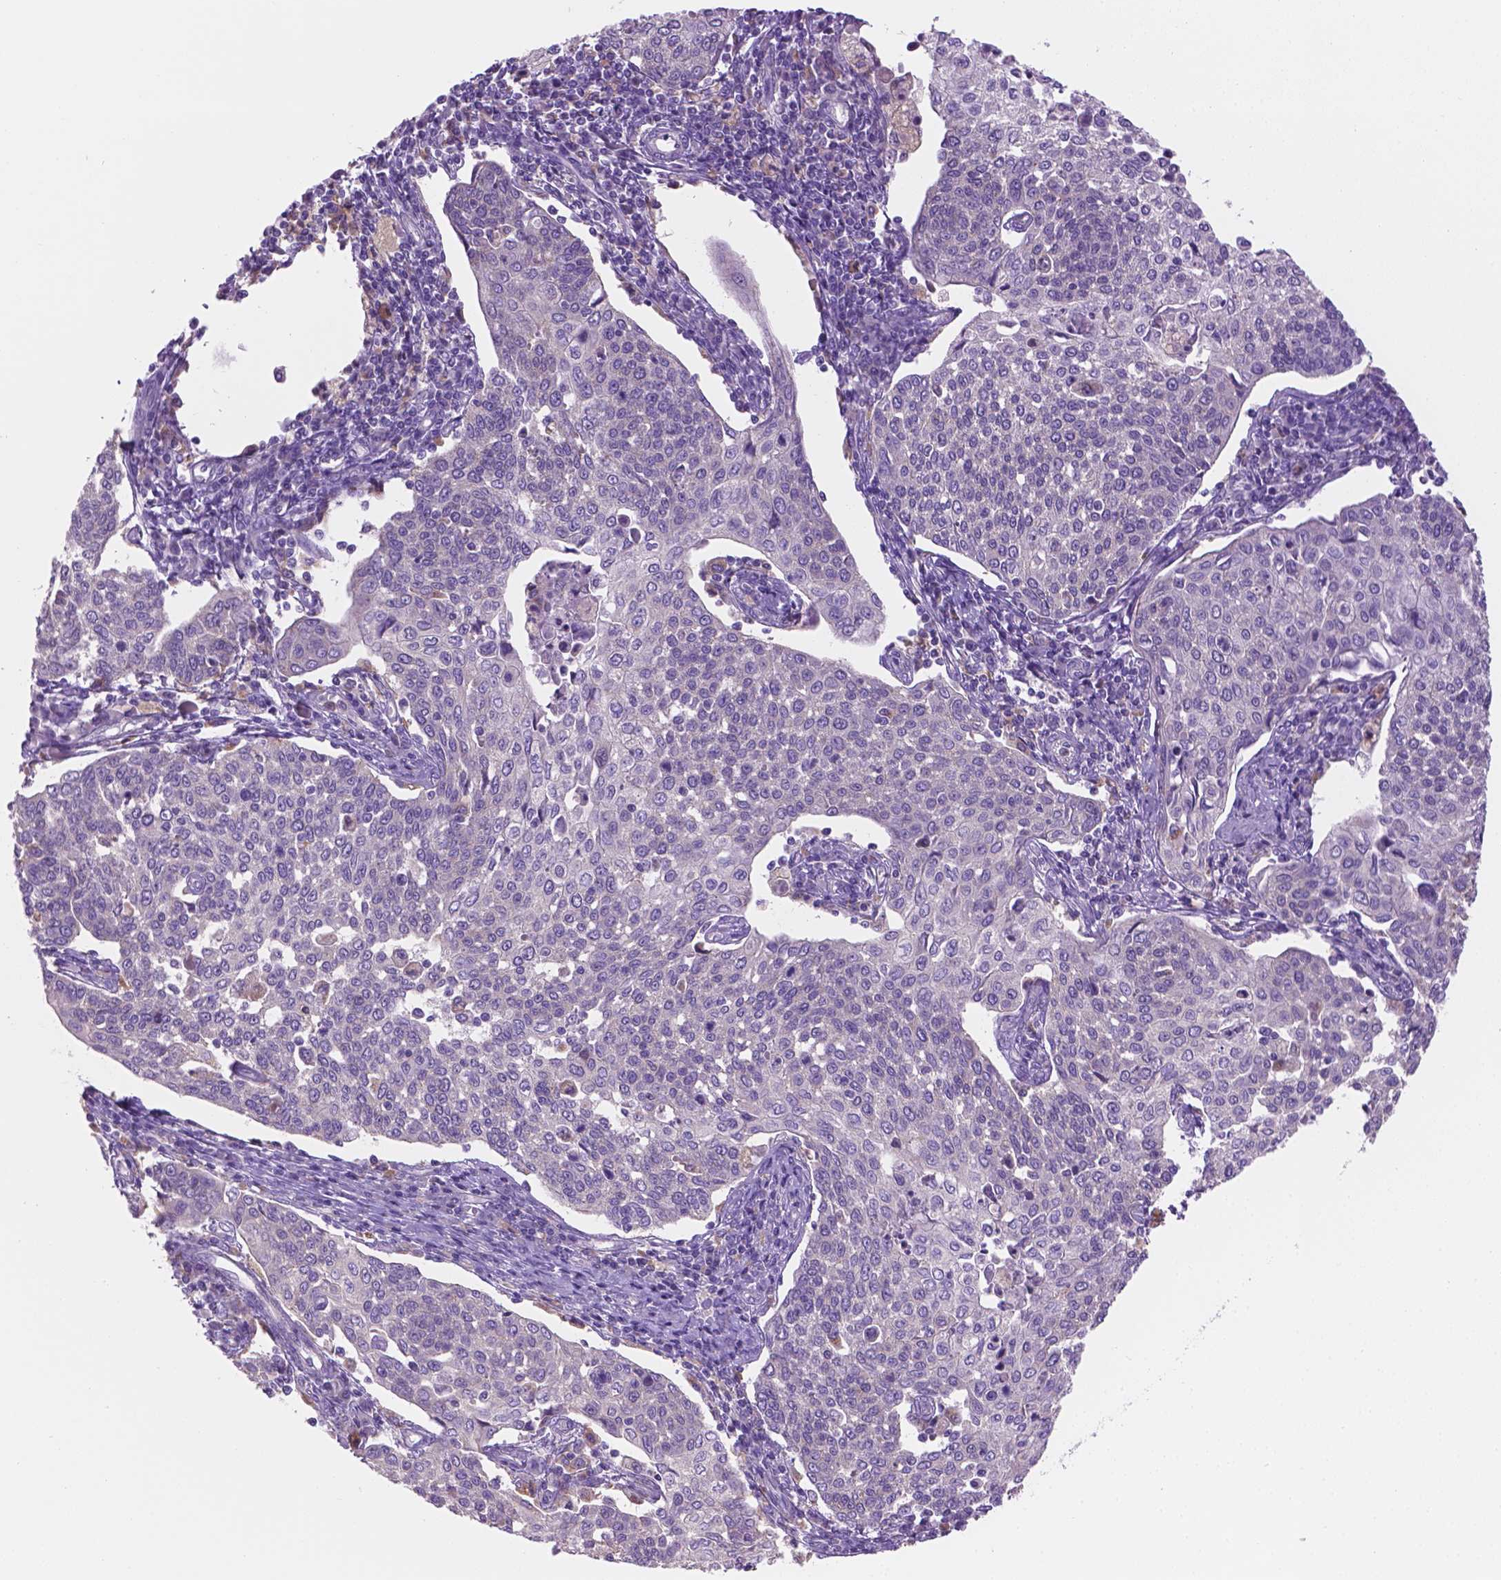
{"staining": {"intensity": "negative", "quantity": "none", "location": "none"}, "tissue": "cervical cancer", "cell_type": "Tumor cells", "image_type": "cancer", "snomed": [{"axis": "morphology", "description": "Squamous cell carcinoma, NOS"}, {"axis": "topography", "description": "Cervix"}], "caption": "Immunohistochemistry of cervical cancer (squamous cell carcinoma) displays no staining in tumor cells.", "gene": "CDH7", "patient": {"sex": "female", "age": 34}}